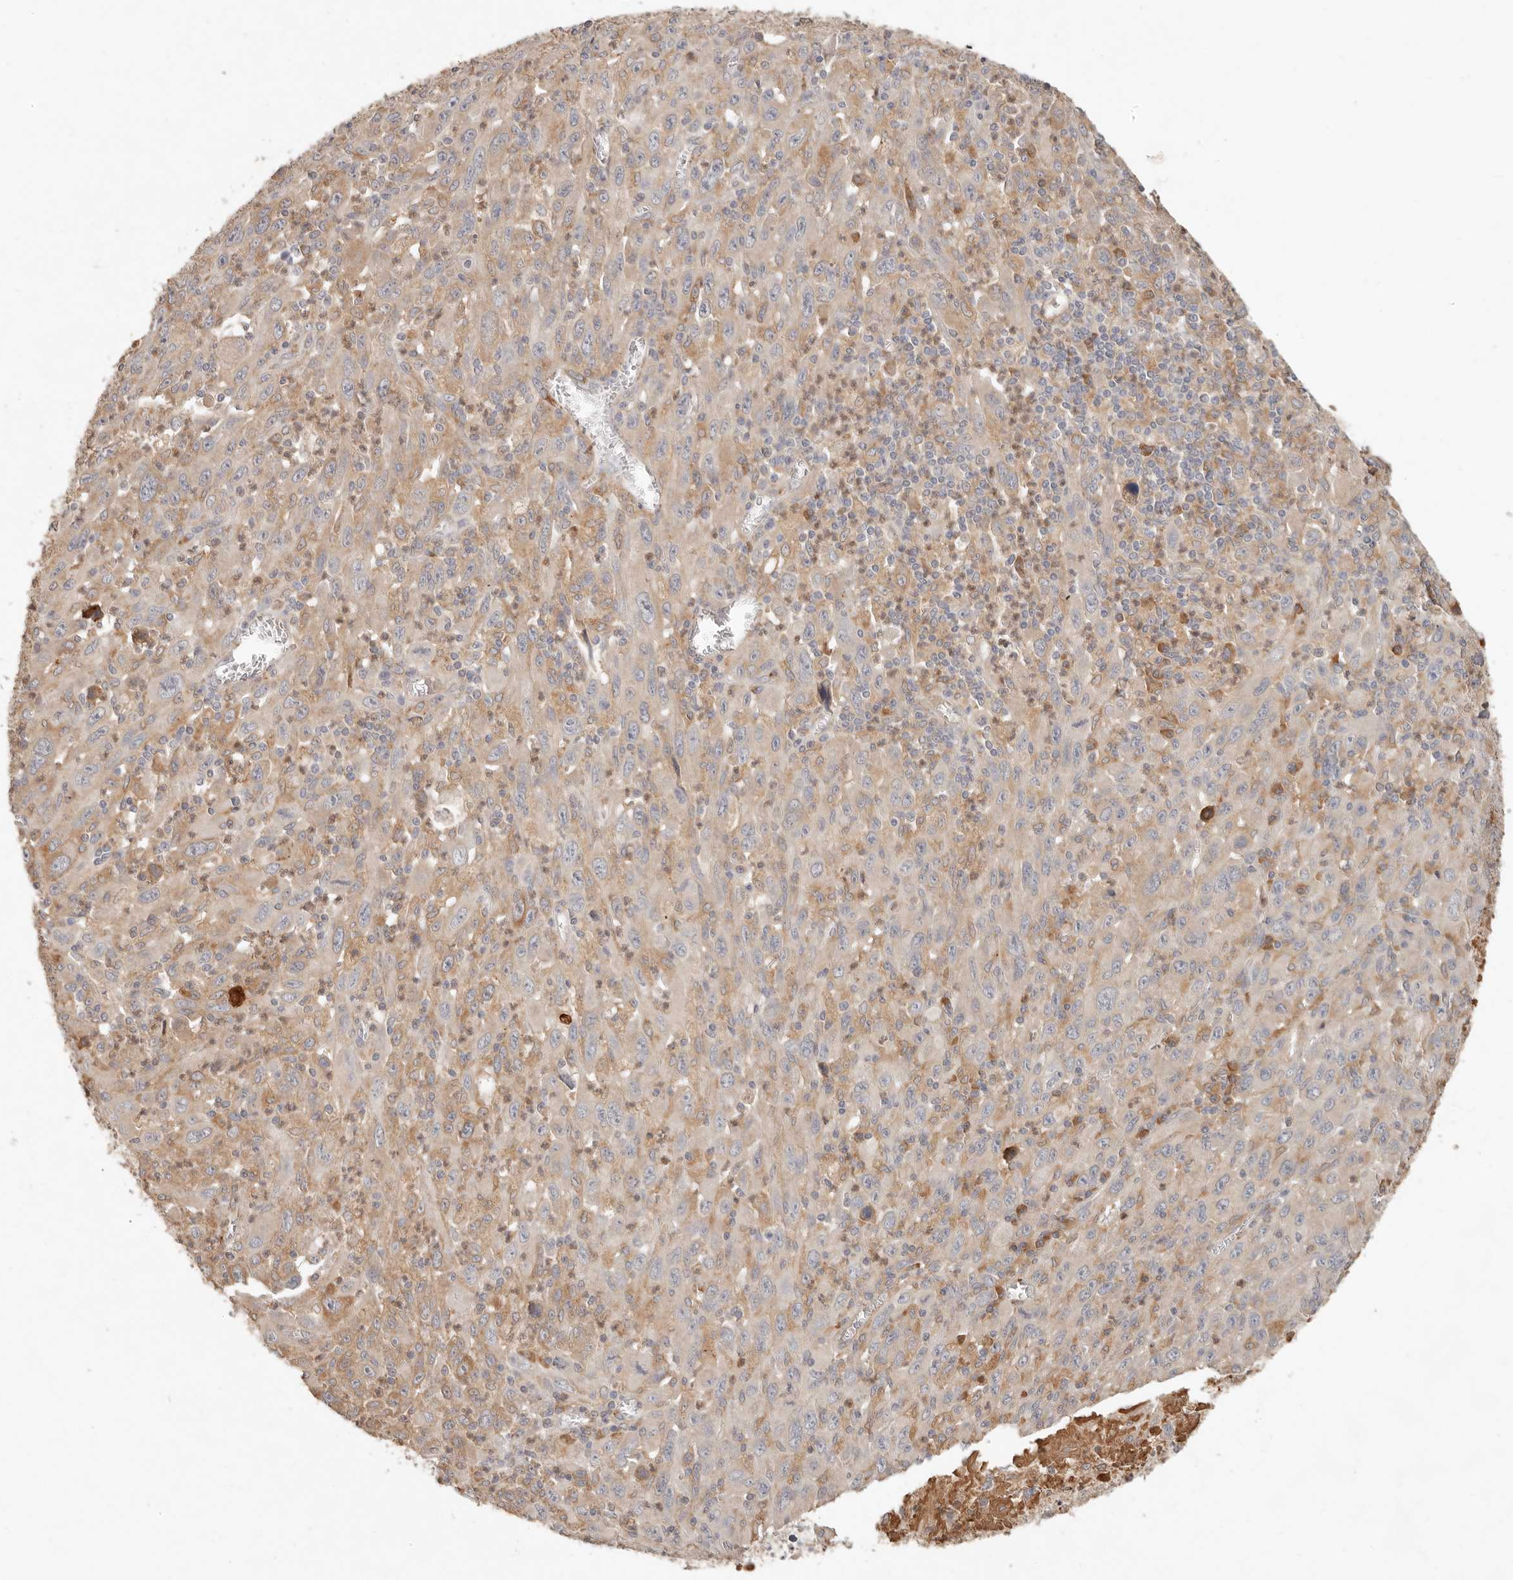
{"staining": {"intensity": "moderate", "quantity": "25%-75%", "location": "cytoplasmic/membranous"}, "tissue": "melanoma", "cell_type": "Tumor cells", "image_type": "cancer", "snomed": [{"axis": "morphology", "description": "Malignant melanoma, Metastatic site"}, {"axis": "topography", "description": "Skin"}], "caption": "Protein positivity by immunohistochemistry reveals moderate cytoplasmic/membranous positivity in about 25%-75% of tumor cells in malignant melanoma (metastatic site). The staining was performed using DAB, with brown indicating positive protein expression. Nuclei are stained blue with hematoxylin.", "gene": "ARHGEF10L", "patient": {"sex": "female", "age": 56}}